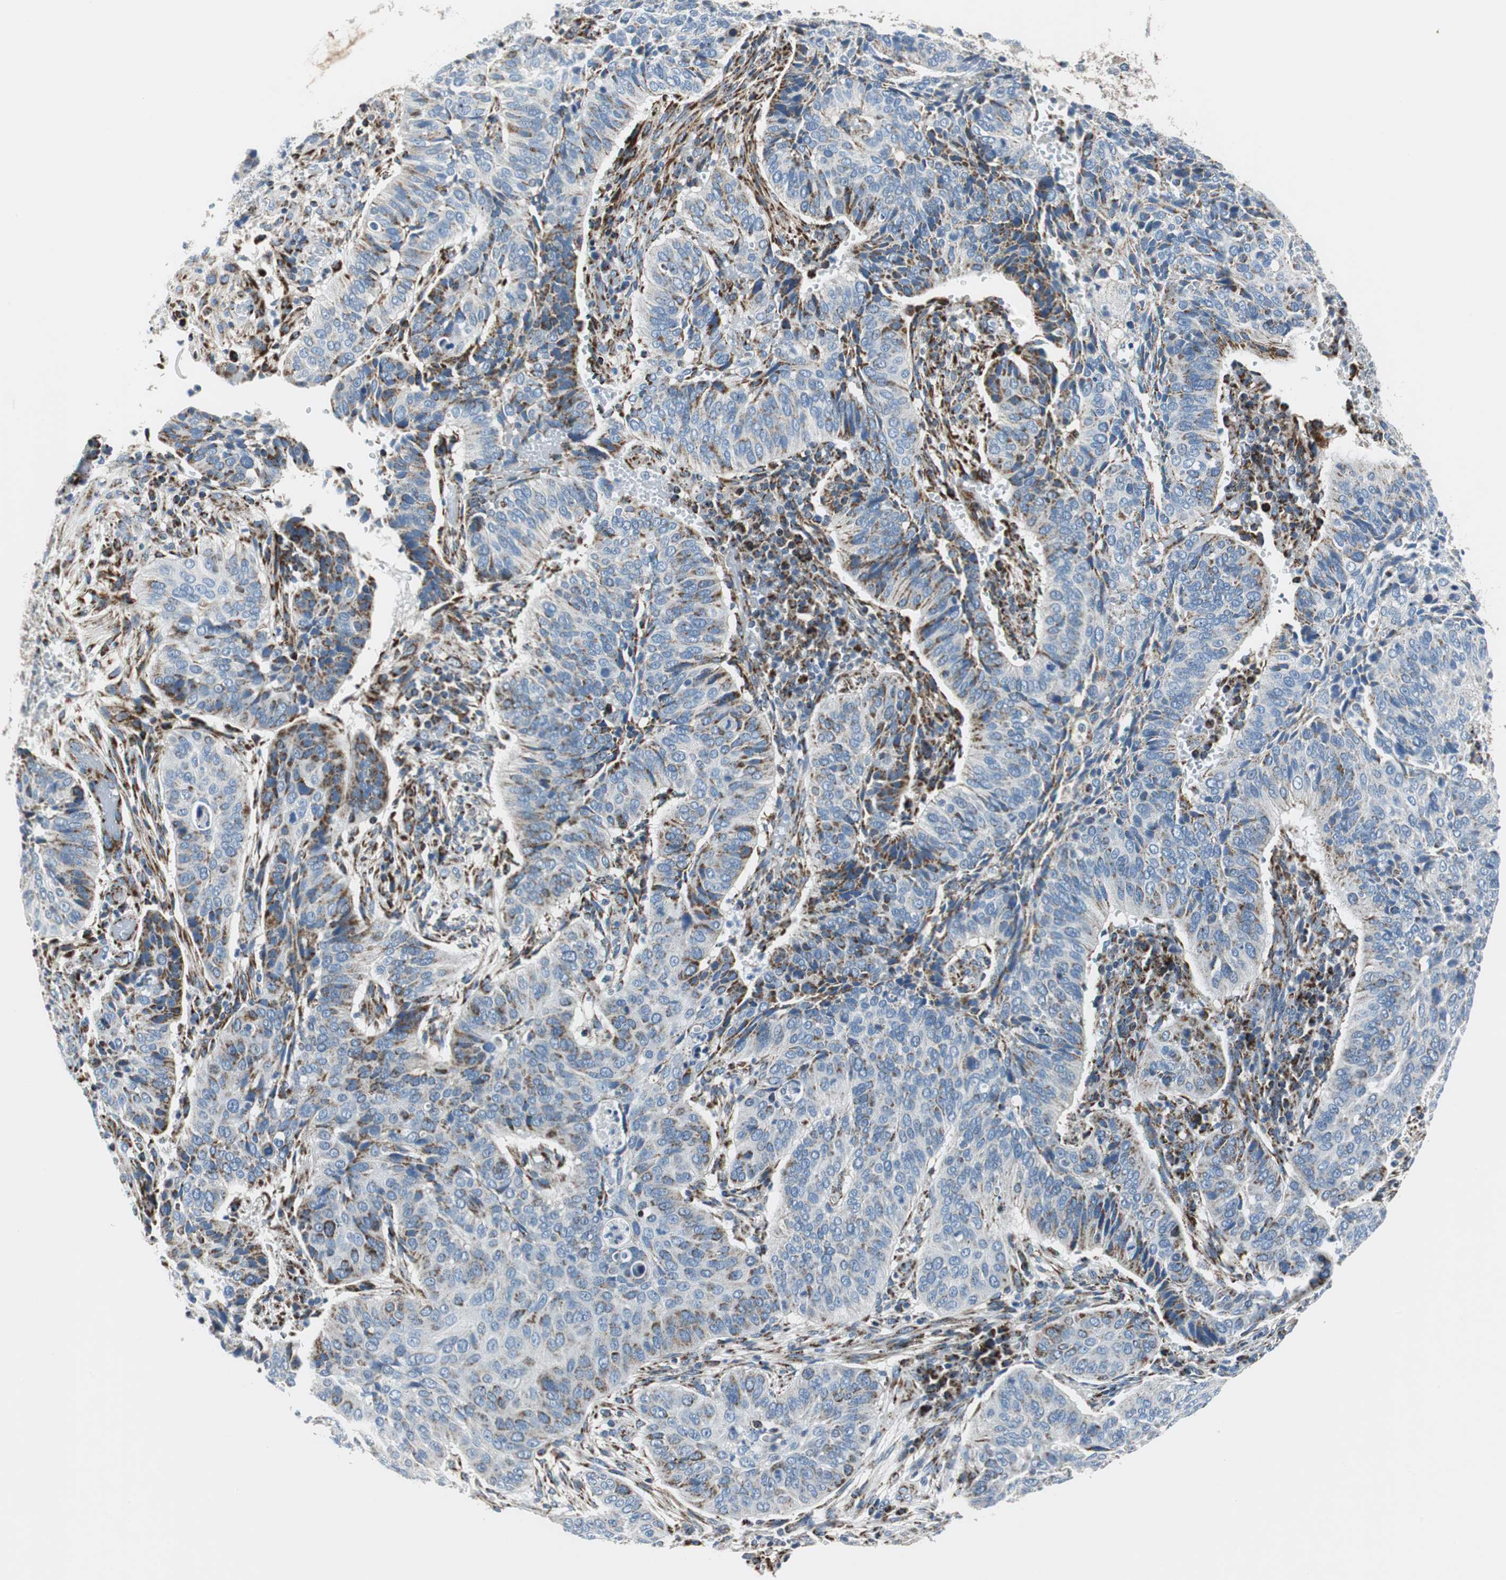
{"staining": {"intensity": "strong", "quantity": "<25%", "location": "cytoplasmic/membranous"}, "tissue": "cervical cancer", "cell_type": "Tumor cells", "image_type": "cancer", "snomed": [{"axis": "morphology", "description": "Squamous cell carcinoma, NOS"}, {"axis": "topography", "description": "Cervix"}], "caption": "Squamous cell carcinoma (cervical) stained for a protein displays strong cytoplasmic/membranous positivity in tumor cells.", "gene": "C1QTNF7", "patient": {"sex": "female", "age": 39}}